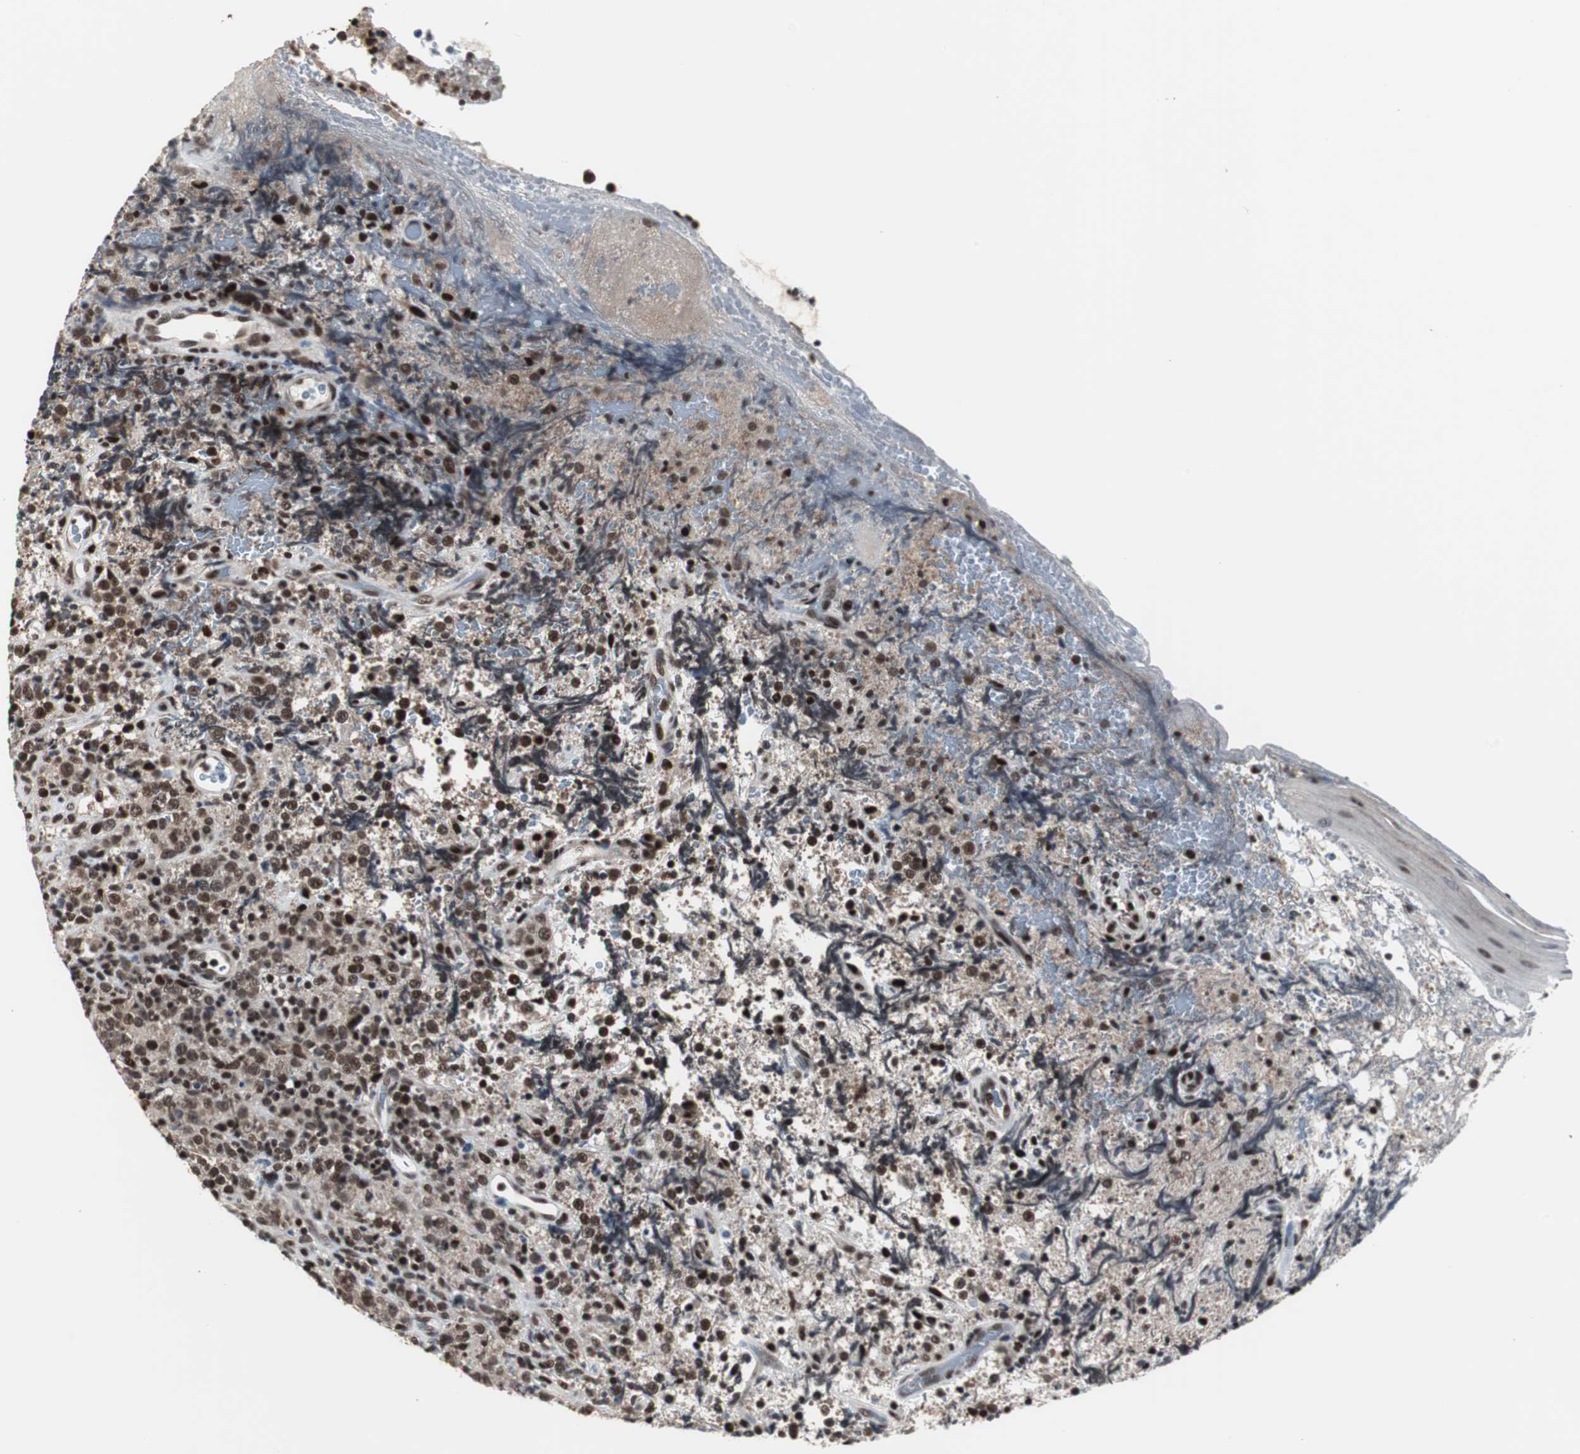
{"staining": {"intensity": "strong", "quantity": ">75%", "location": "nuclear"}, "tissue": "lymphoma", "cell_type": "Tumor cells", "image_type": "cancer", "snomed": [{"axis": "morphology", "description": "Malignant lymphoma, non-Hodgkin's type, High grade"}, {"axis": "topography", "description": "Tonsil"}], "caption": "Protein analysis of lymphoma tissue shows strong nuclear positivity in about >75% of tumor cells.", "gene": "CDK9", "patient": {"sex": "female", "age": 36}}